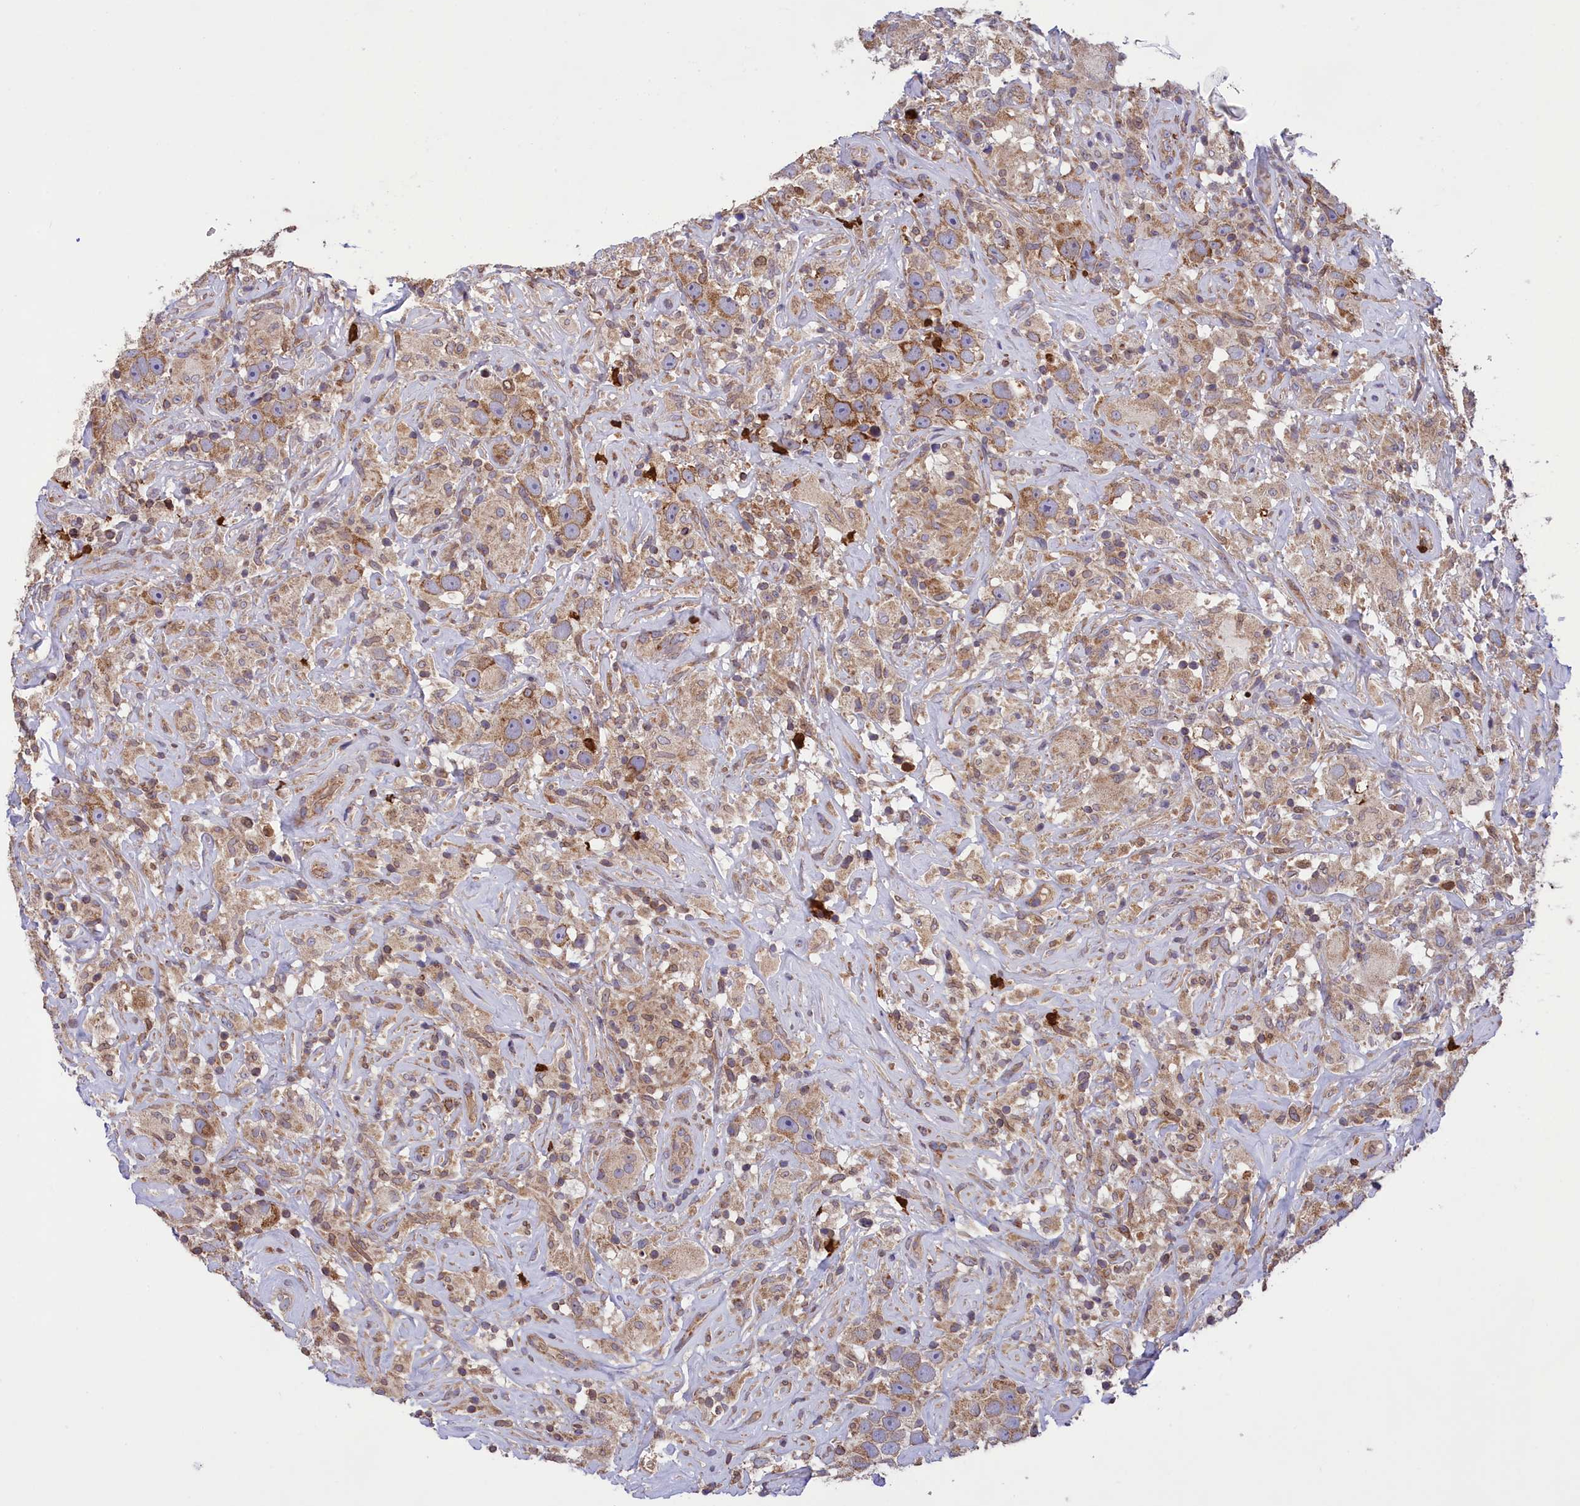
{"staining": {"intensity": "moderate", "quantity": ">75%", "location": "cytoplasmic/membranous"}, "tissue": "testis cancer", "cell_type": "Tumor cells", "image_type": "cancer", "snomed": [{"axis": "morphology", "description": "Seminoma, NOS"}, {"axis": "topography", "description": "Testis"}], "caption": "Immunohistochemistry (IHC) micrograph of human testis seminoma stained for a protein (brown), which demonstrates medium levels of moderate cytoplasmic/membranous positivity in about >75% of tumor cells.", "gene": "PKHD1L1", "patient": {"sex": "male", "age": 49}}